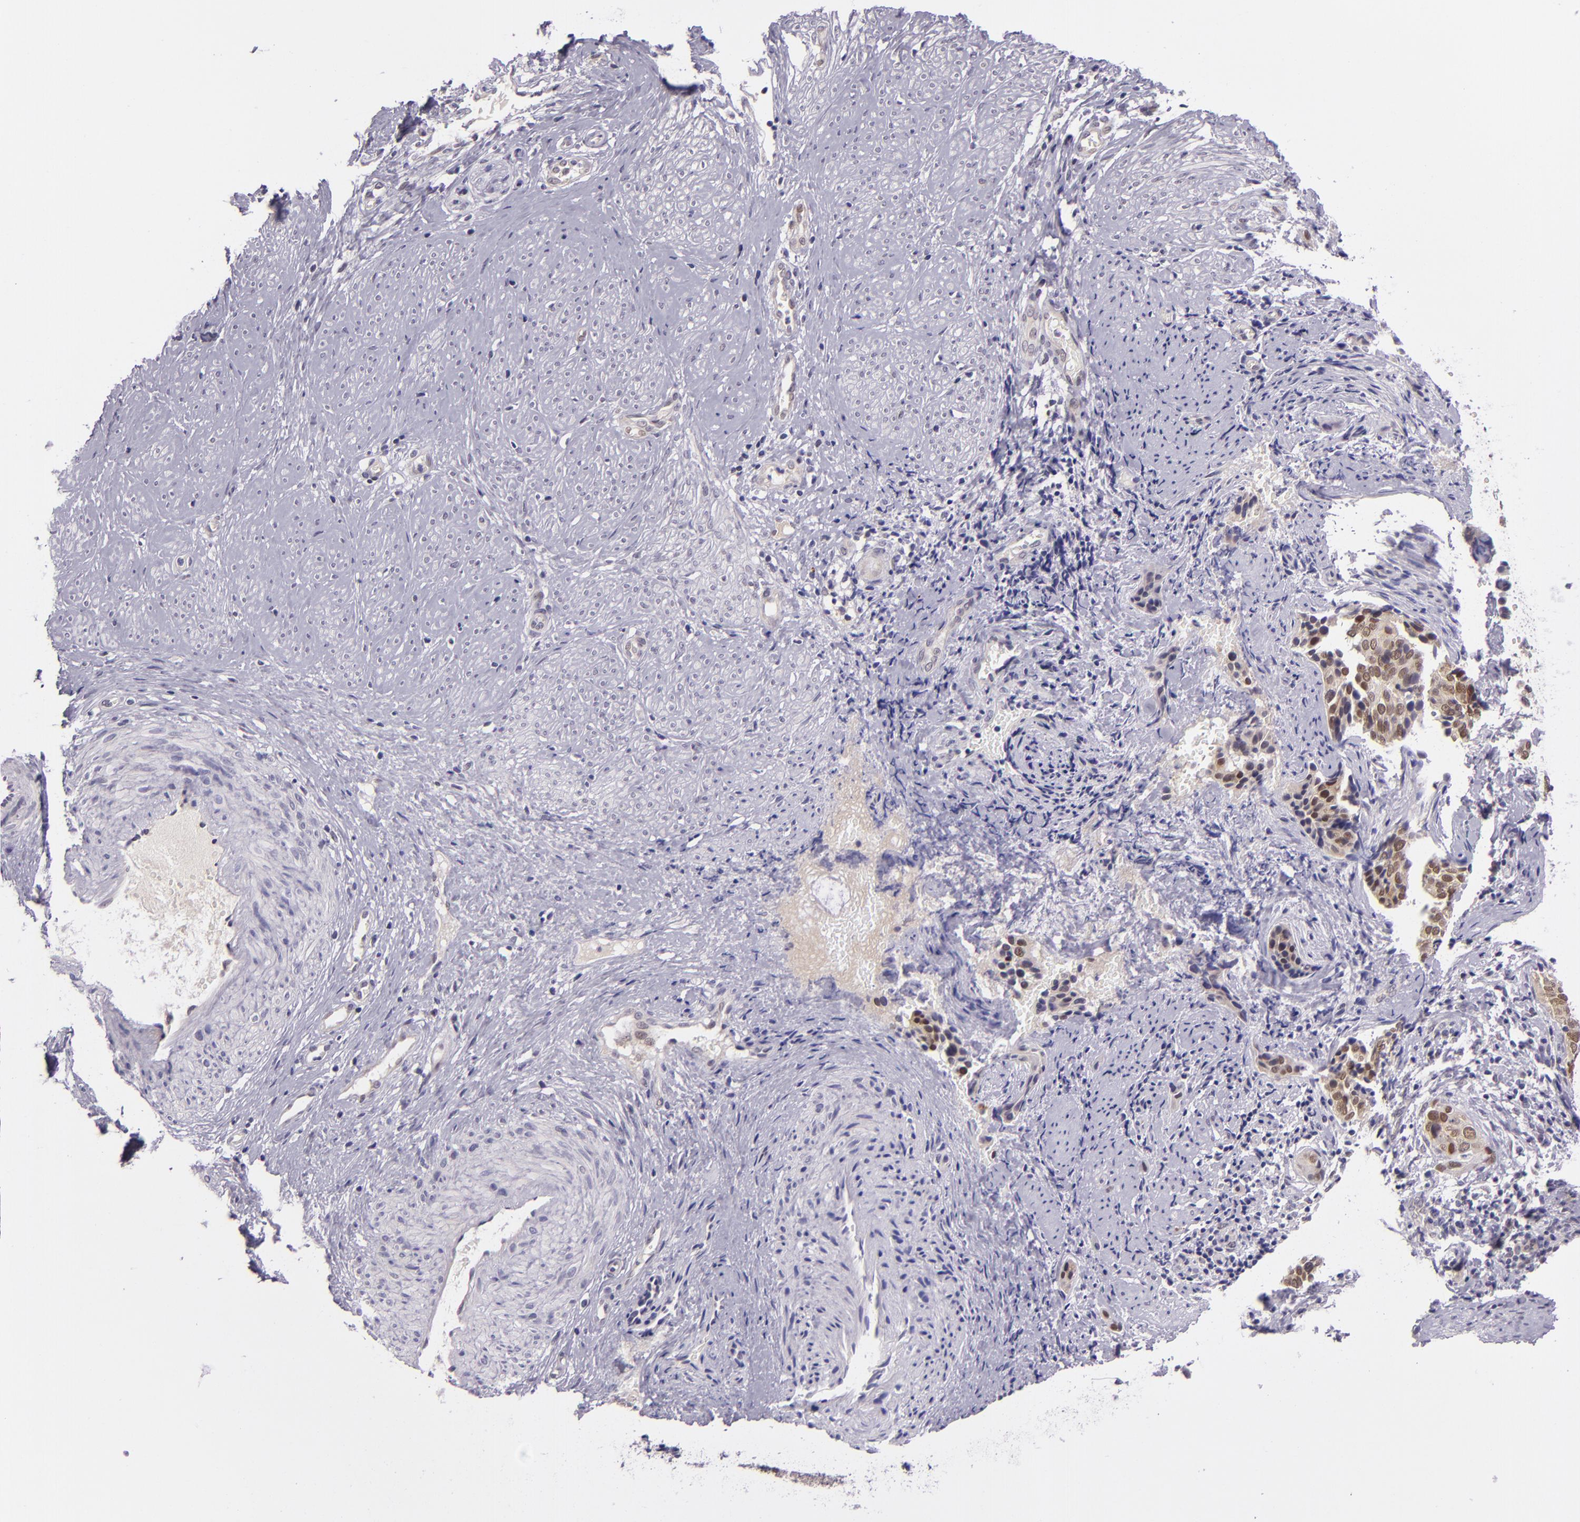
{"staining": {"intensity": "moderate", "quantity": ">75%", "location": "cytoplasmic/membranous,nuclear"}, "tissue": "cervical cancer", "cell_type": "Tumor cells", "image_type": "cancer", "snomed": [{"axis": "morphology", "description": "Squamous cell carcinoma, NOS"}, {"axis": "topography", "description": "Cervix"}], "caption": "A photomicrograph showing moderate cytoplasmic/membranous and nuclear staining in approximately >75% of tumor cells in cervical cancer, as visualized by brown immunohistochemical staining.", "gene": "CSE1L", "patient": {"sex": "female", "age": 31}}